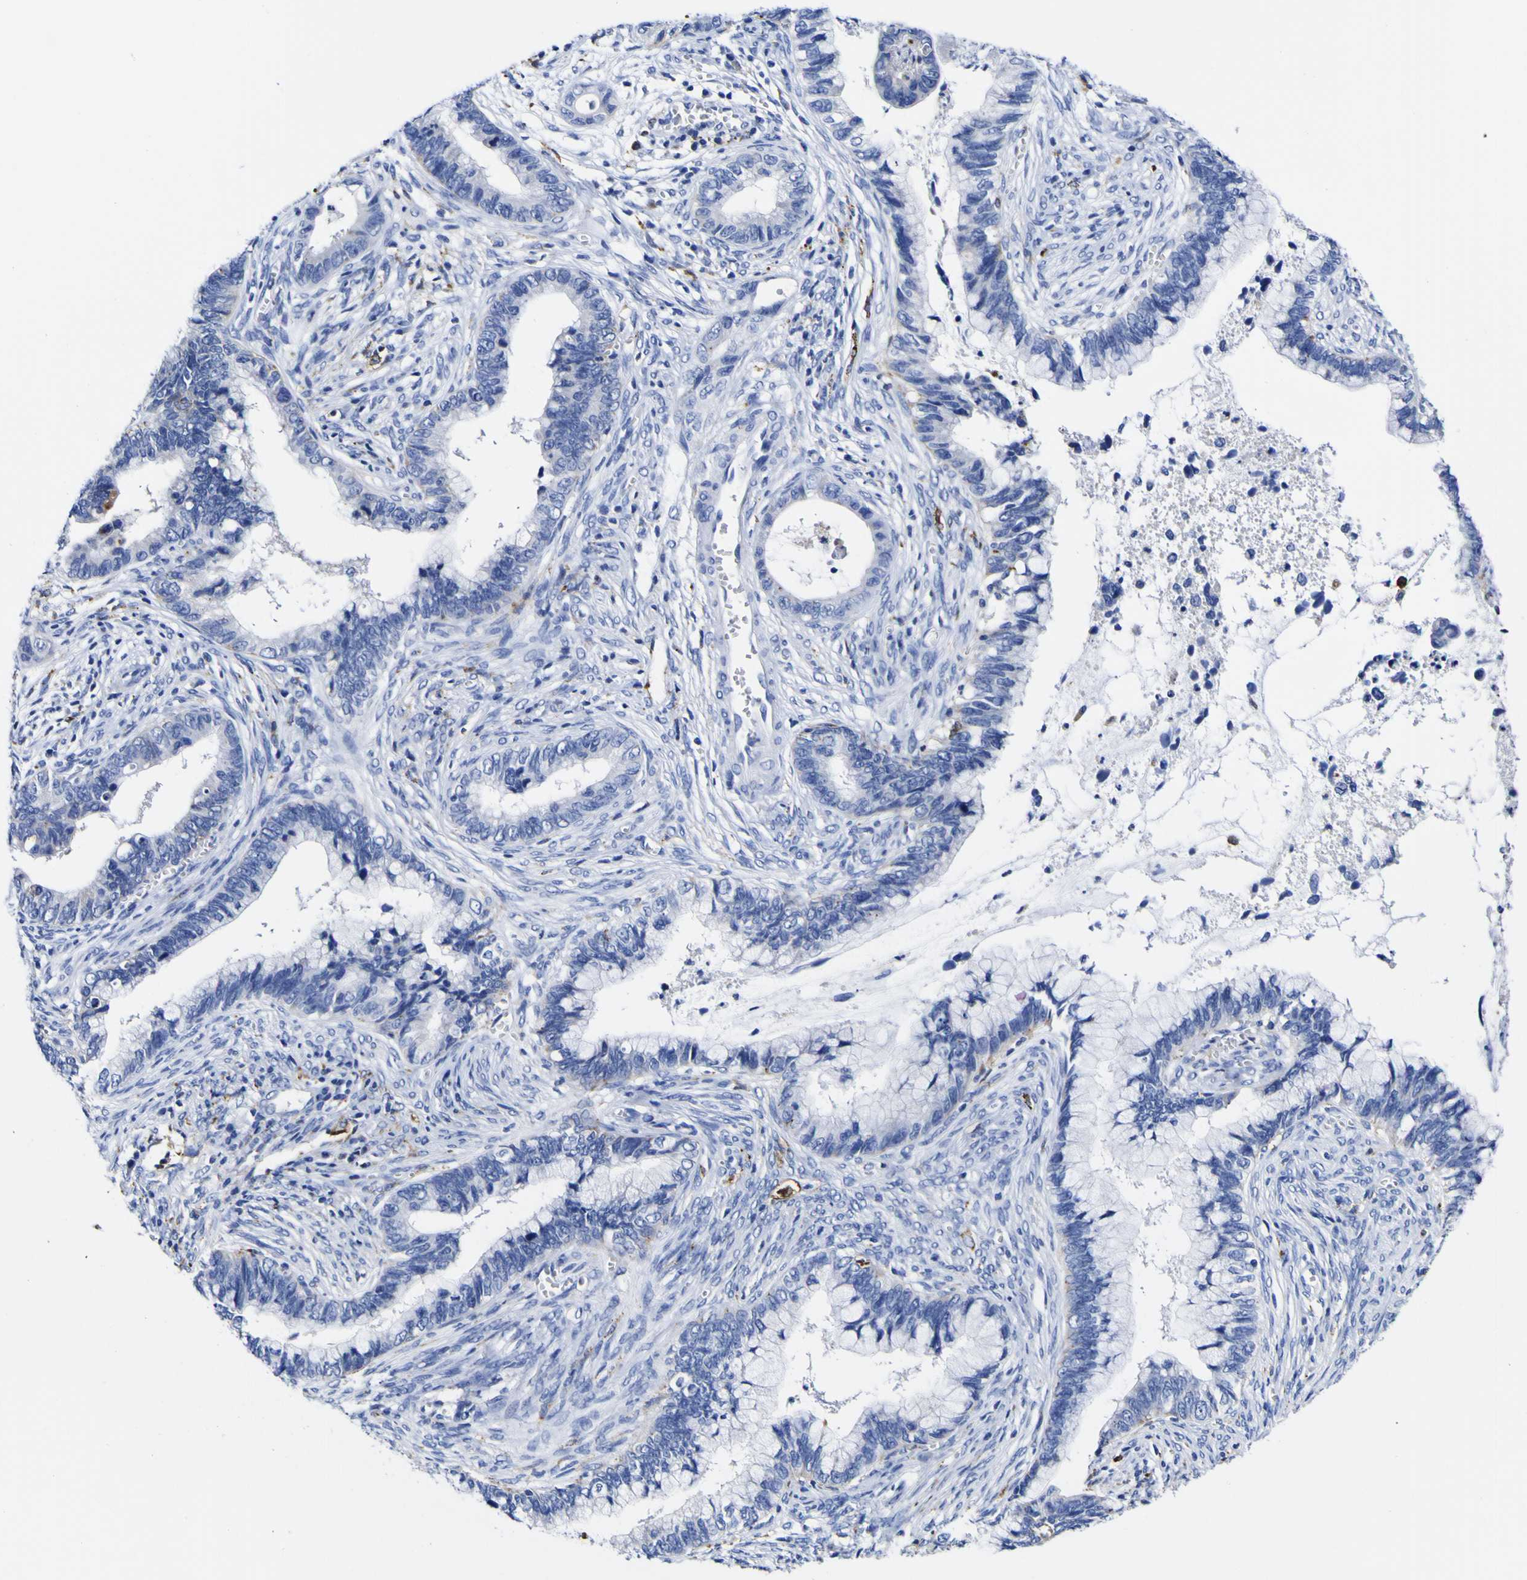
{"staining": {"intensity": "negative", "quantity": "none", "location": "none"}, "tissue": "cervical cancer", "cell_type": "Tumor cells", "image_type": "cancer", "snomed": [{"axis": "morphology", "description": "Adenocarcinoma, NOS"}, {"axis": "topography", "description": "Cervix"}], "caption": "The immunohistochemistry micrograph has no significant positivity in tumor cells of cervical cancer (adenocarcinoma) tissue.", "gene": "HLA-DQA1", "patient": {"sex": "female", "age": 44}}